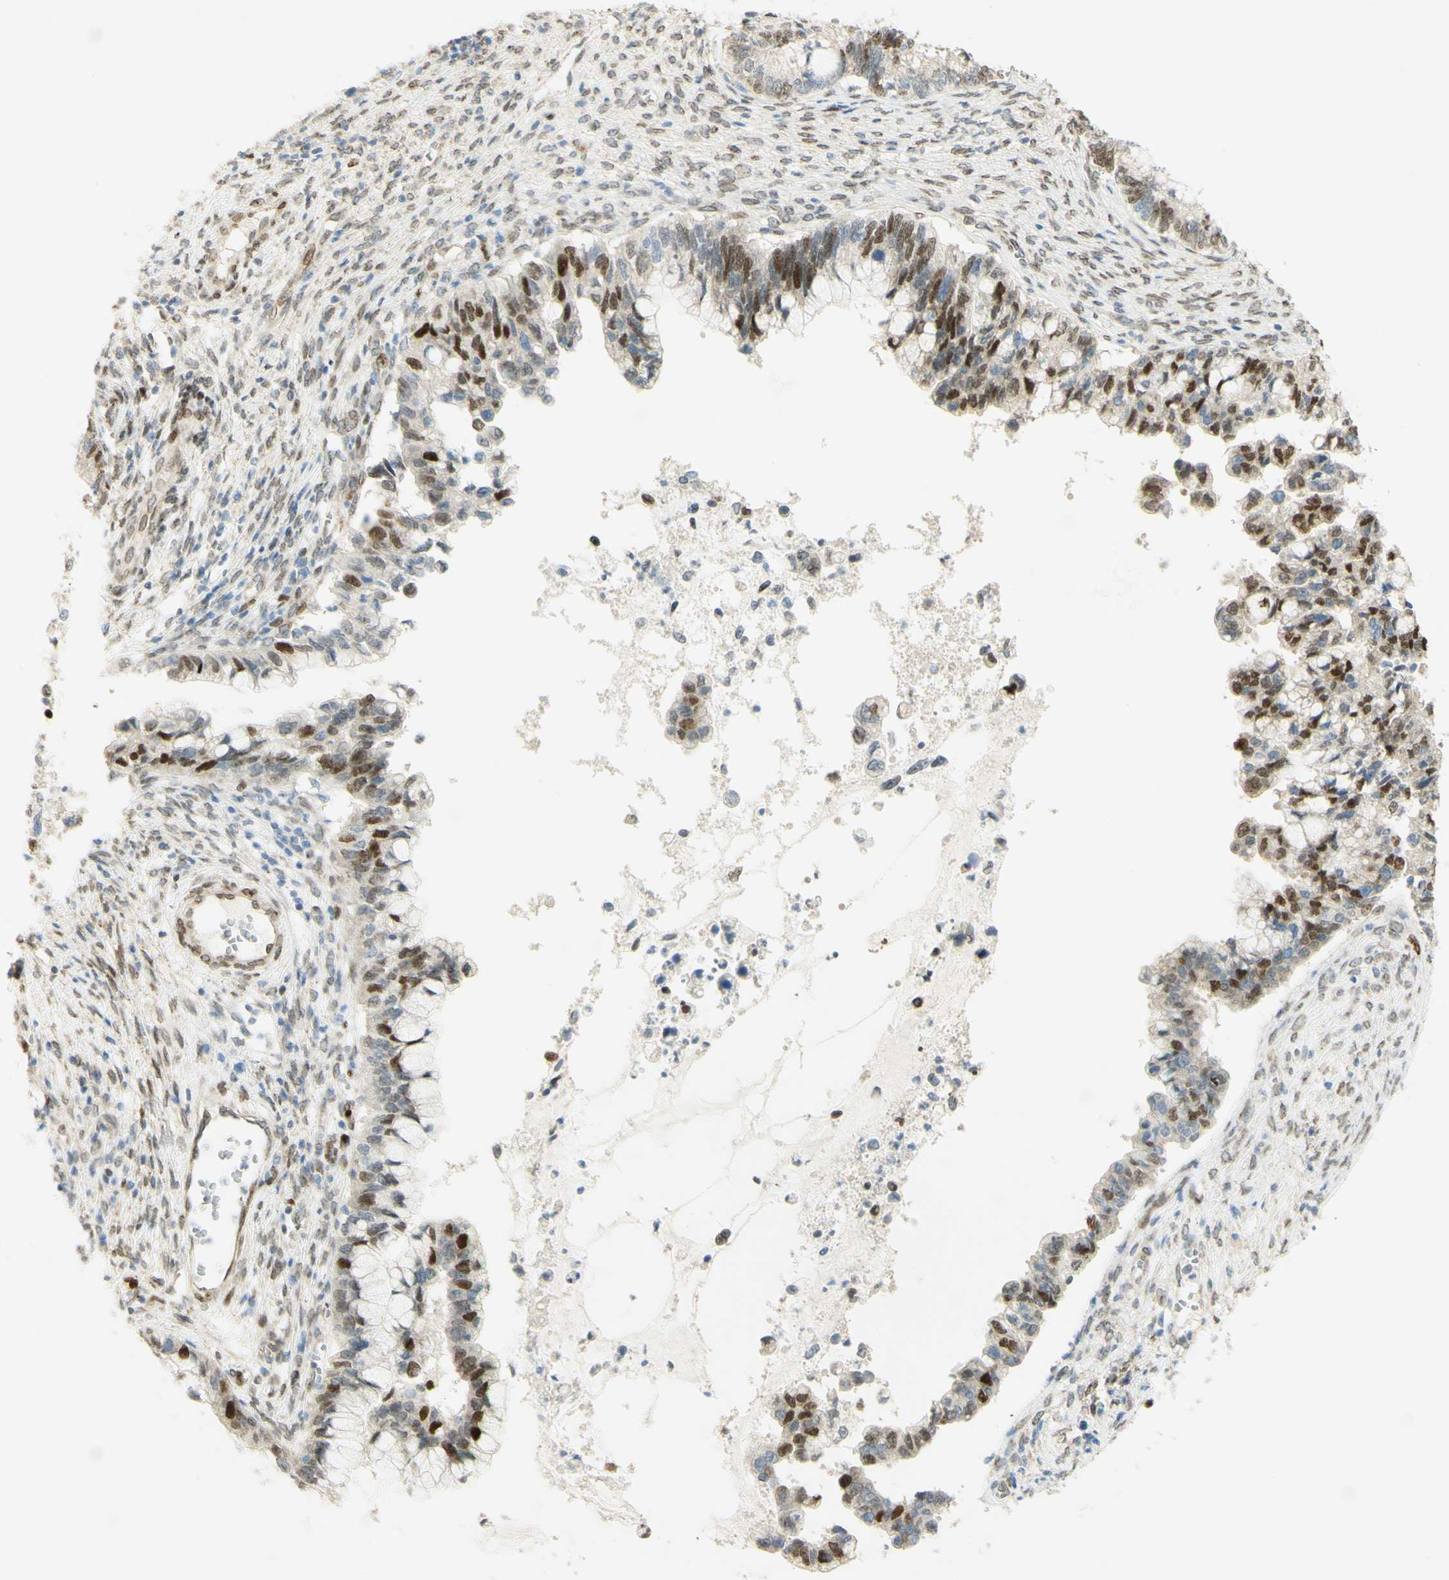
{"staining": {"intensity": "strong", "quantity": "25%-75%", "location": "nuclear"}, "tissue": "cervical cancer", "cell_type": "Tumor cells", "image_type": "cancer", "snomed": [{"axis": "morphology", "description": "Adenocarcinoma, NOS"}, {"axis": "topography", "description": "Cervix"}], "caption": "An IHC micrograph of neoplastic tissue is shown. Protein staining in brown shows strong nuclear positivity in cervical cancer (adenocarcinoma) within tumor cells.", "gene": "E2F1", "patient": {"sex": "female", "age": 44}}